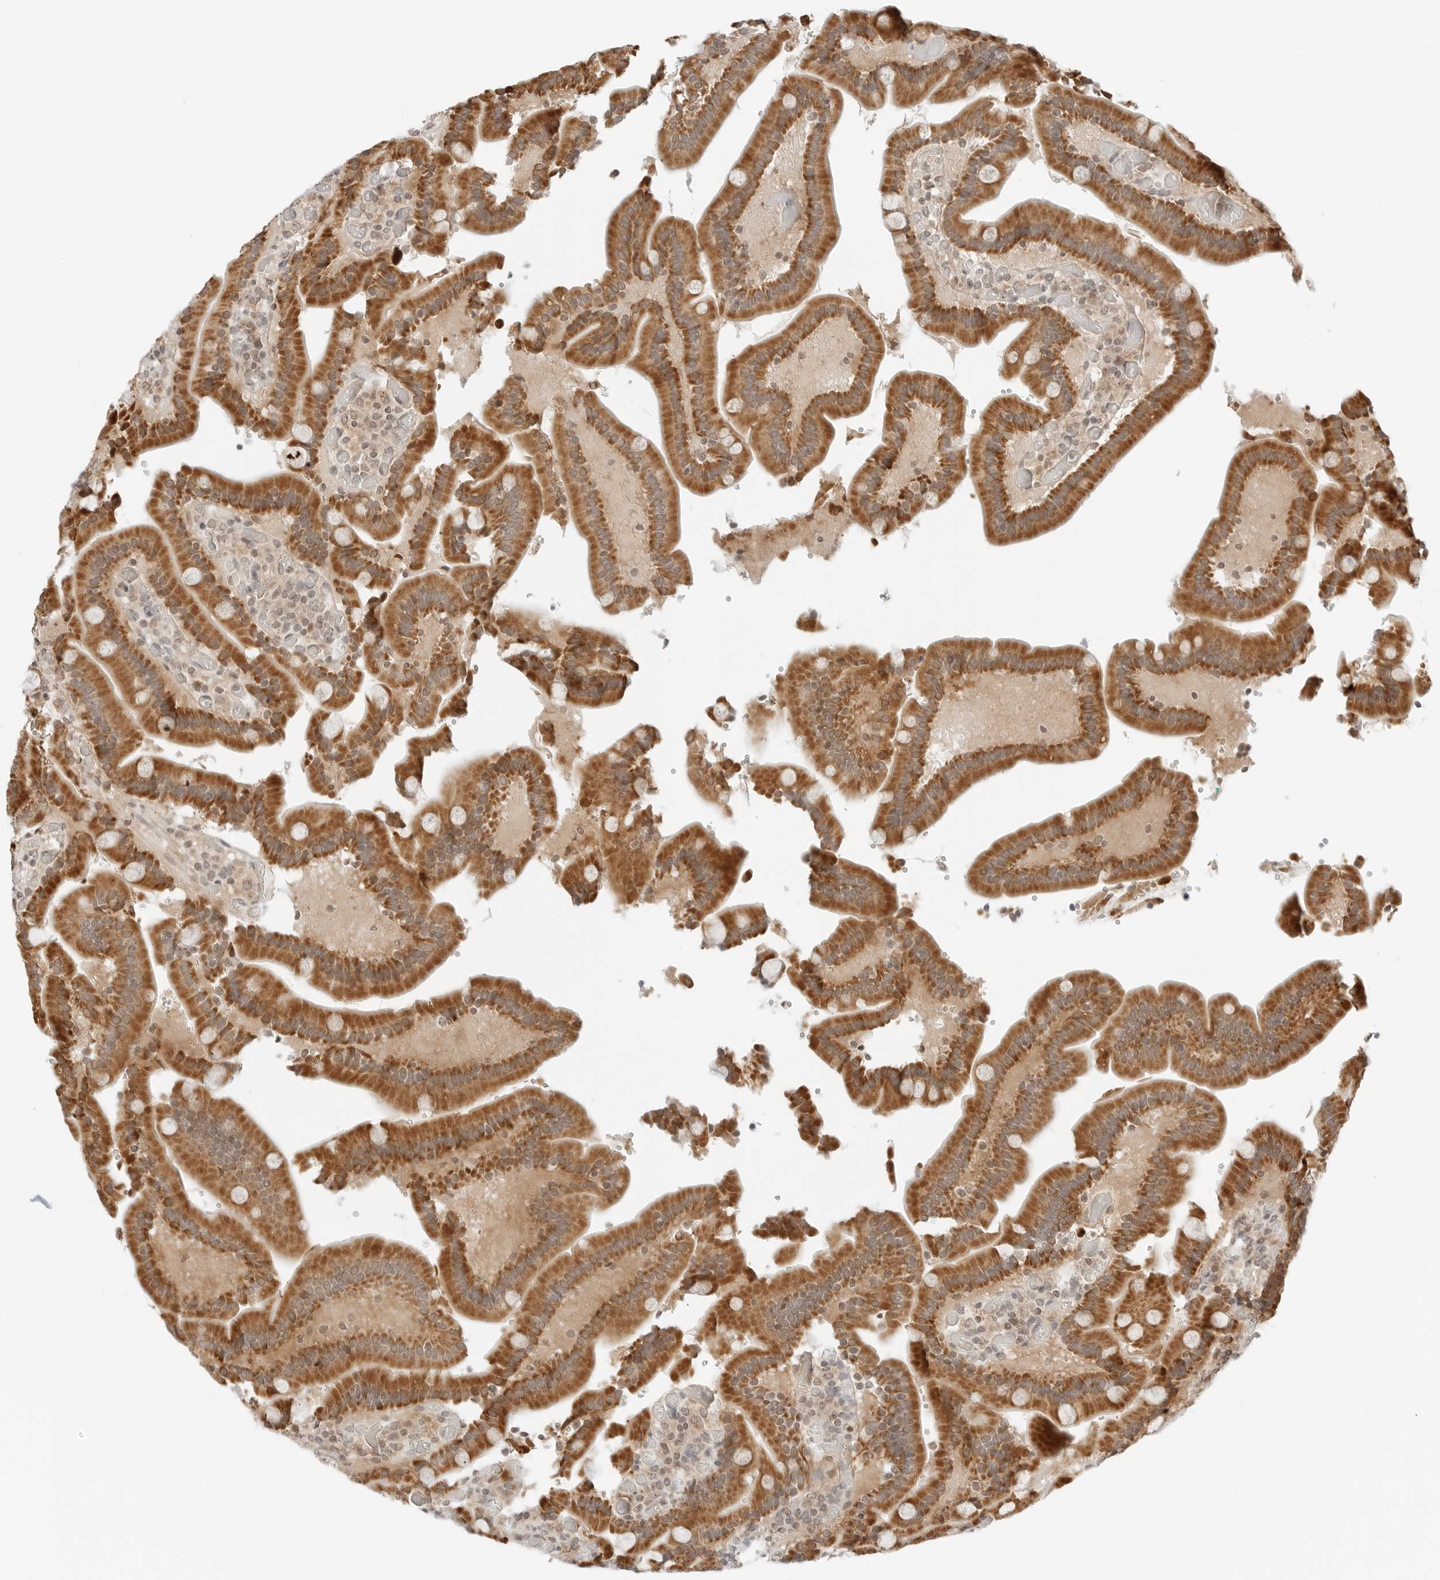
{"staining": {"intensity": "strong", "quantity": ">75%", "location": "cytoplasmic/membranous"}, "tissue": "duodenum", "cell_type": "Glandular cells", "image_type": "normal", "snomed": [{"axis": "morphology", "description": "Normal tissue, NOS"}, {"axis": "topography", "description": "Duodenum"}], "caption": "This is a micrograph of immunohistochemistry staining of unremarkable duodenum, which shows strong positivity in the cytoplasmic/membranous of glandular cells.", "gene": "IQCC", "patient": {"sex": "female", "age": 62}}